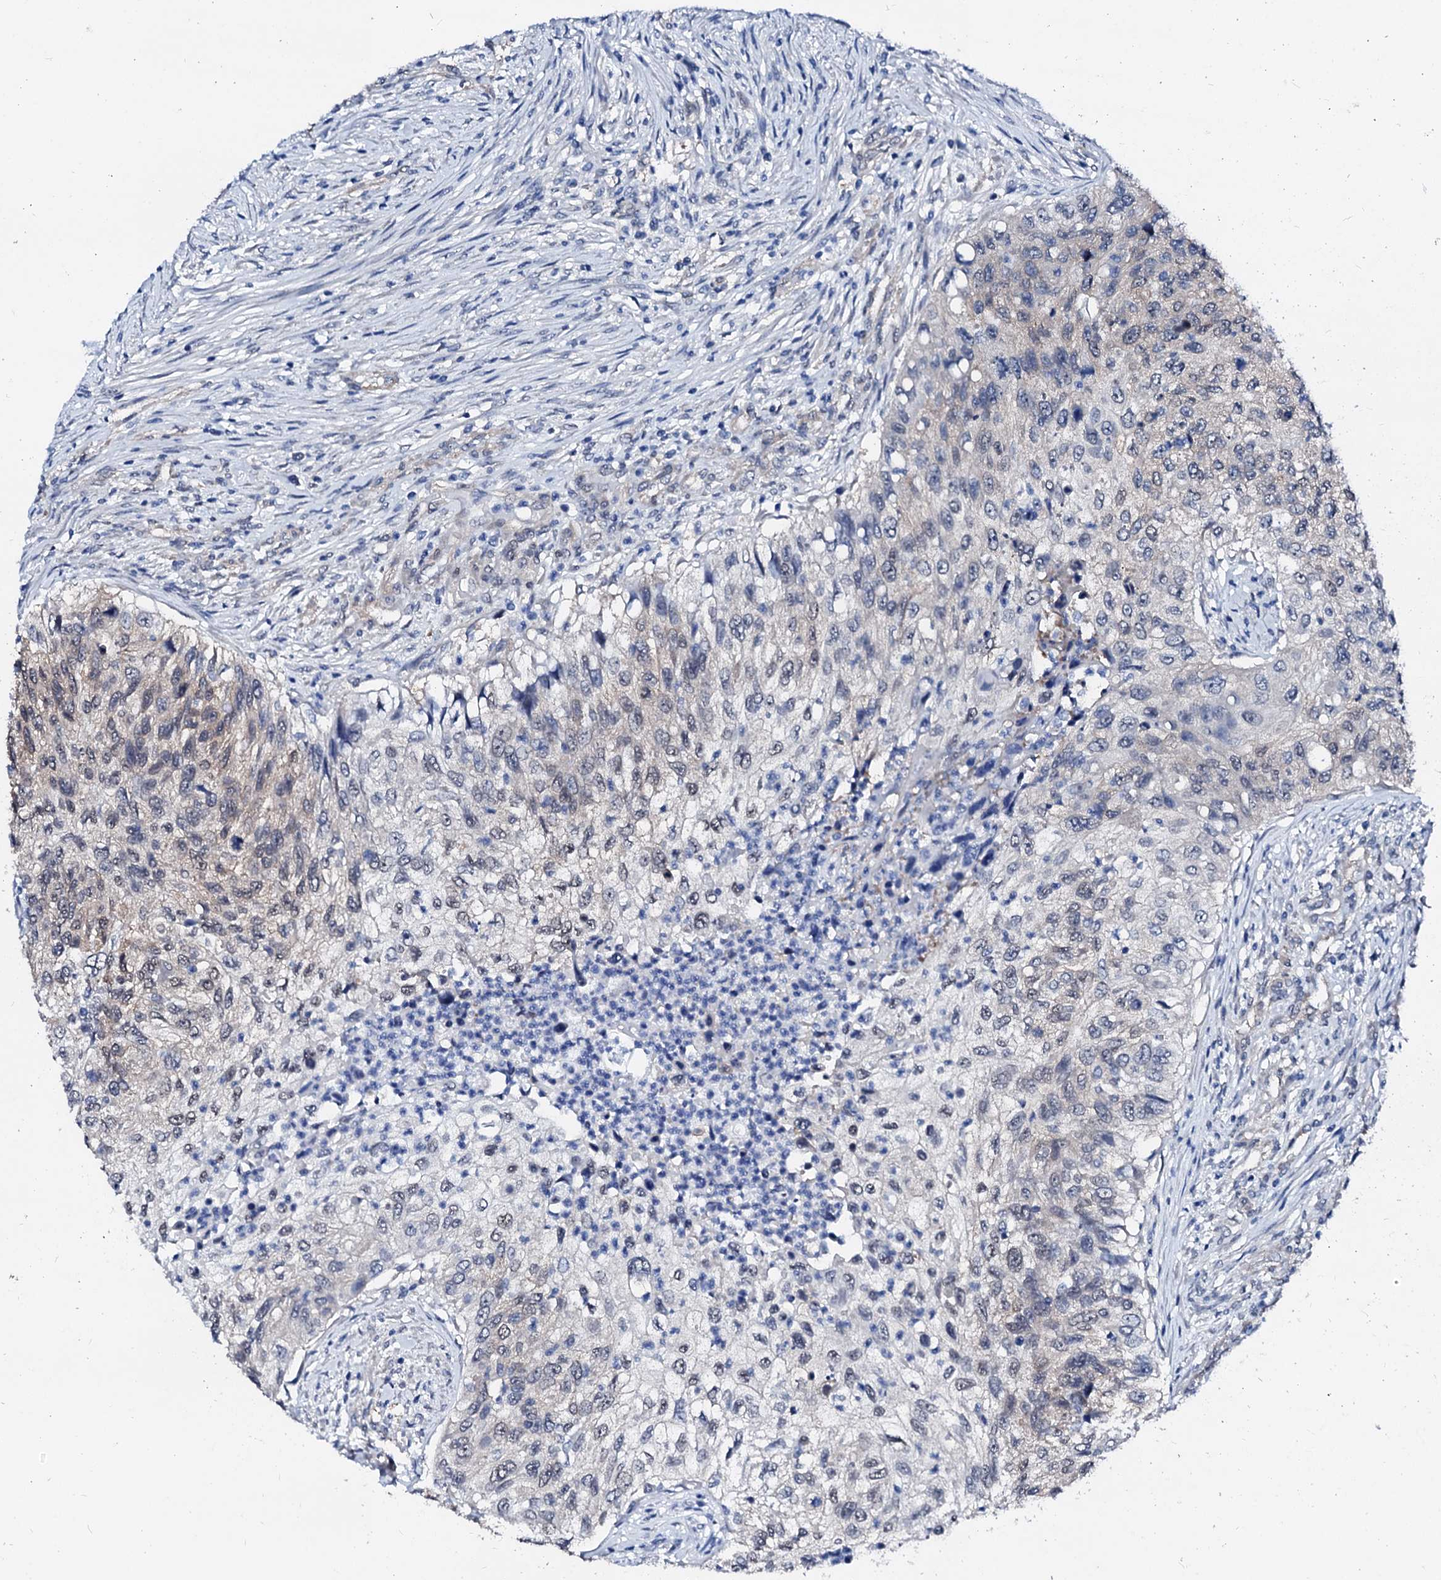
{"staining": {"intensity": "weak", "quantity": "25%-75%", "location": "cytoplasmic/membranous"}, "tissue": "urothelial cancer", "cell_type": "Tumor cells", "image_type": "cancer", "snomed": [{"axis": "morphology", "description": "Urothelial carcinoma, High grade"}, {"axis": "topography", "description": "Urinary bladder"}], "caption": "This photomicrograph reveals urothelial cancer stained with immunohistochemistry to label a protein in brown. The cytoplasmic/membranous of tumor cells show weak positivity for the protein. Nuclei are counter-stained blue.", "gene": "CSN2", "patient": {"sex": "female", "age": 60}}